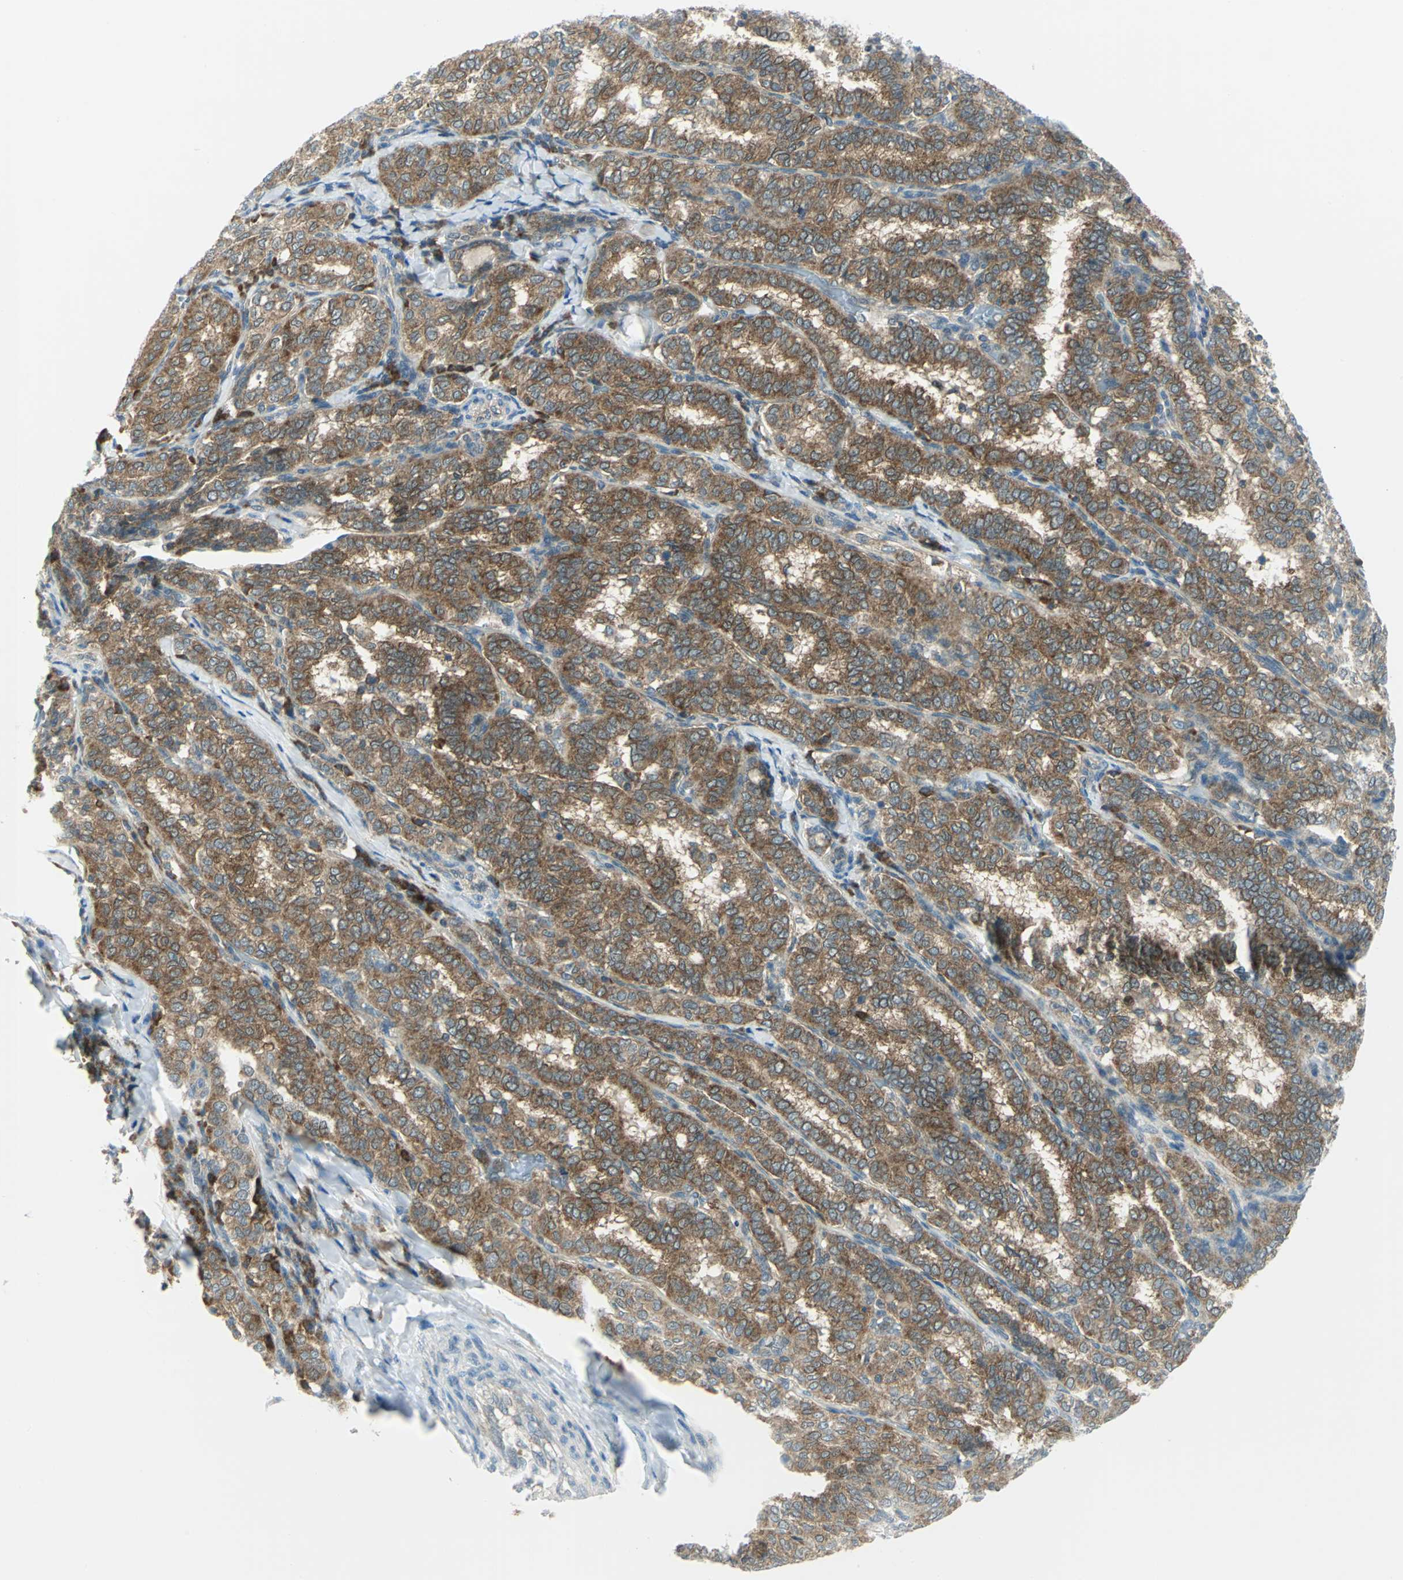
{"staining": {"intensity": "strong", "quantity": ">75%", "location": "cytoplasmic/membranous"}, "tissue": "thyroid cancer", "cell_type": "Tumor cells", "image_type": "cancer", "snomed": [{"axis": "morphology", "description": "Papillary adenocarcinoma, NOS"}, {"axis": "topography", "description": "Thyroid gland"}], "caption": "Brown immunohistochemical staining in thyroid cancer exhibits strong cytoplasmic/membranous expression in approximately >75% of tumor cells.", "gene": "ALDOA", "patient": {"sex": "female", "age": 30}}